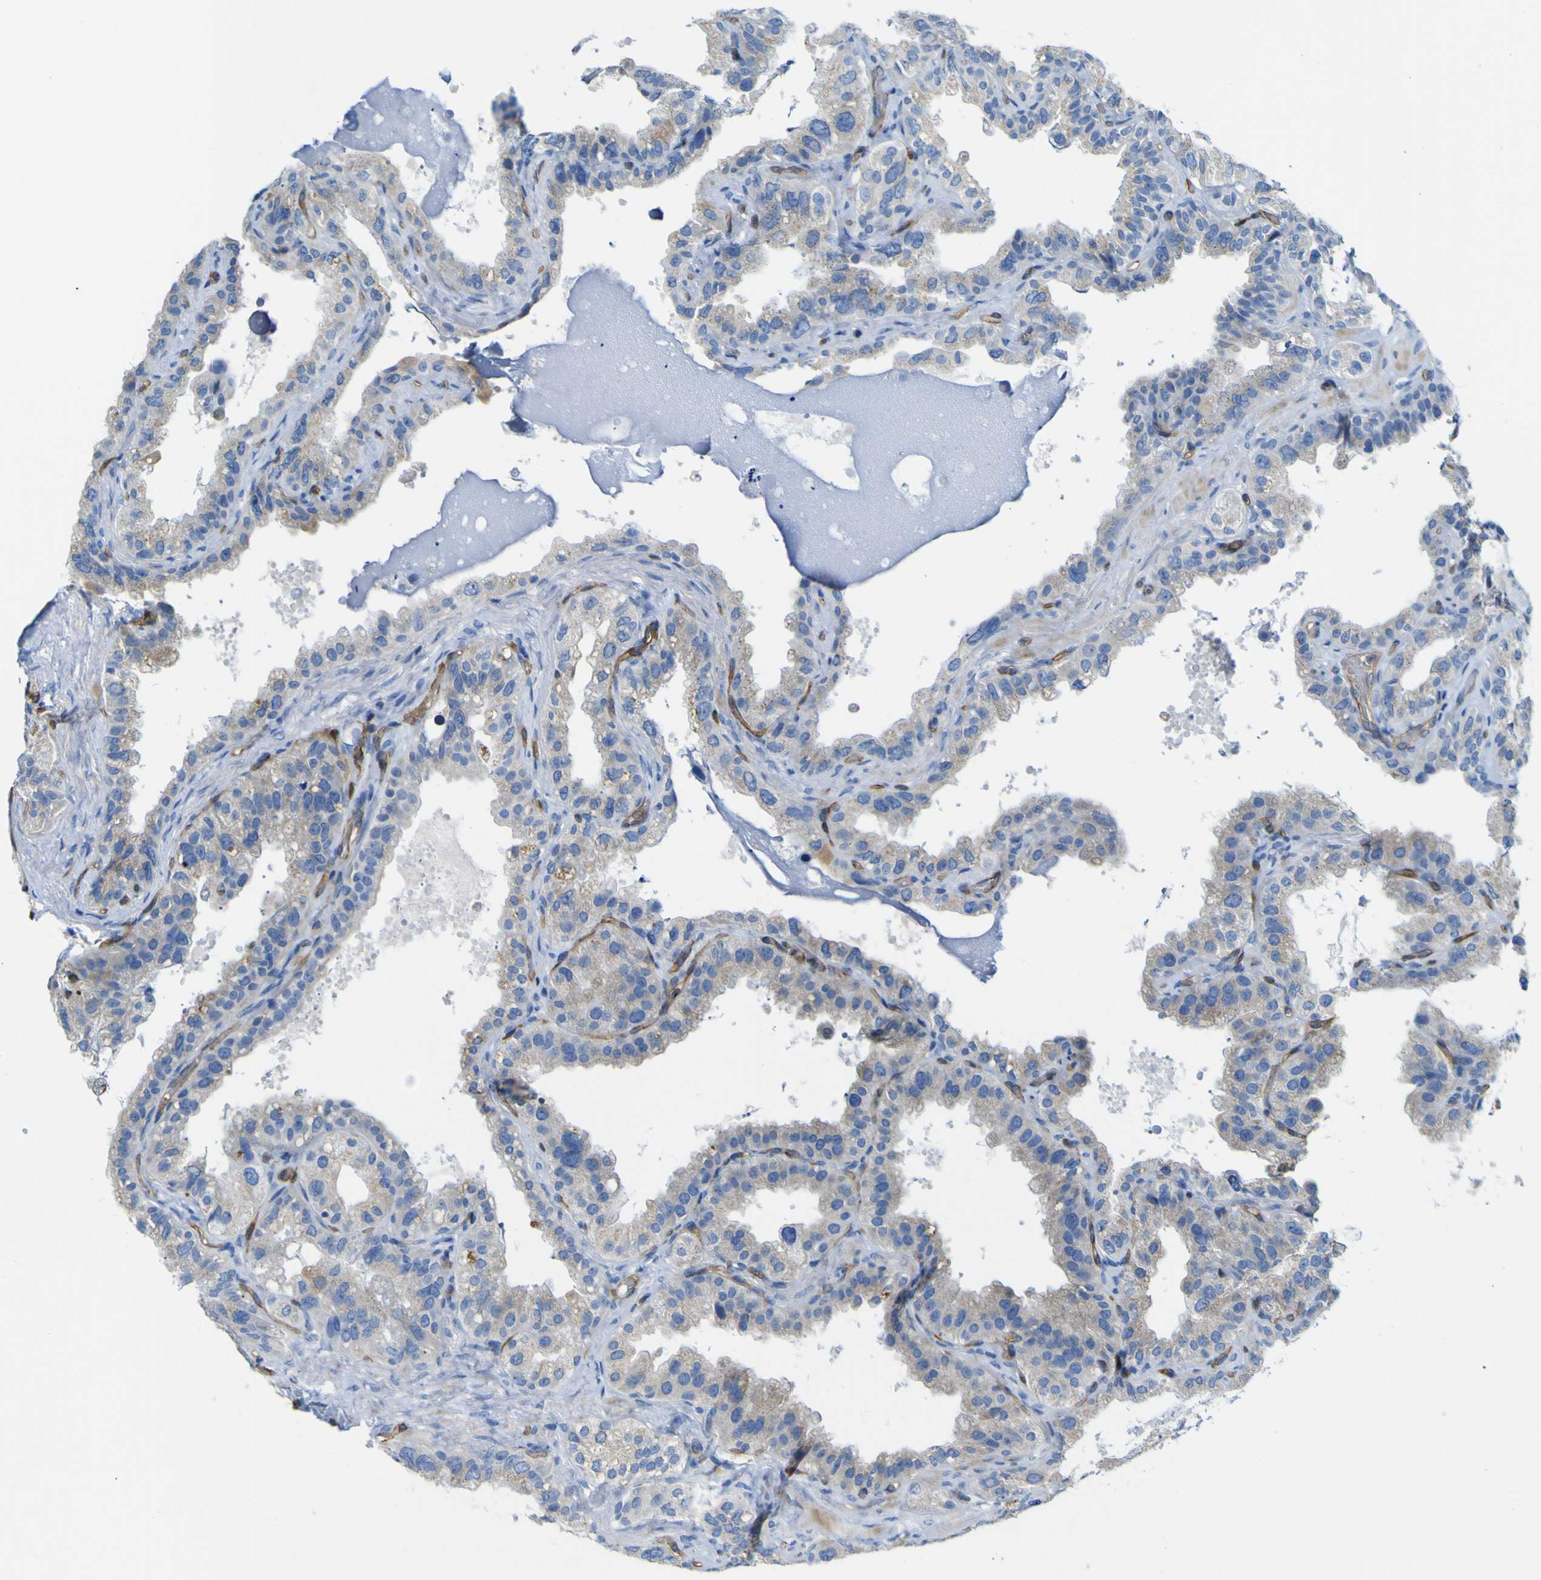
{"staining": {"intensity": "weak", "quantity": "<25%", "location": "cytoplasmic/membranous"}, "tissue": "seminal vesicle", "cell_type": "Glandular cells", "image_type": "normal", "snomed": [{"axis": "morphology", "description": "Normal tissue, NOS"}, {"axis": "topography", "description": "Seminal veicle"}], "caption": "Protein analysis of unremarkable seminal vesicle demonstrates no significant positivity in glandular cells. The staining is performed using DAB brown chromogen with nuclei counter-stained in using hematoxylin.", "gene": "CD93", "patient": {"sex": "male", "age": 68}}